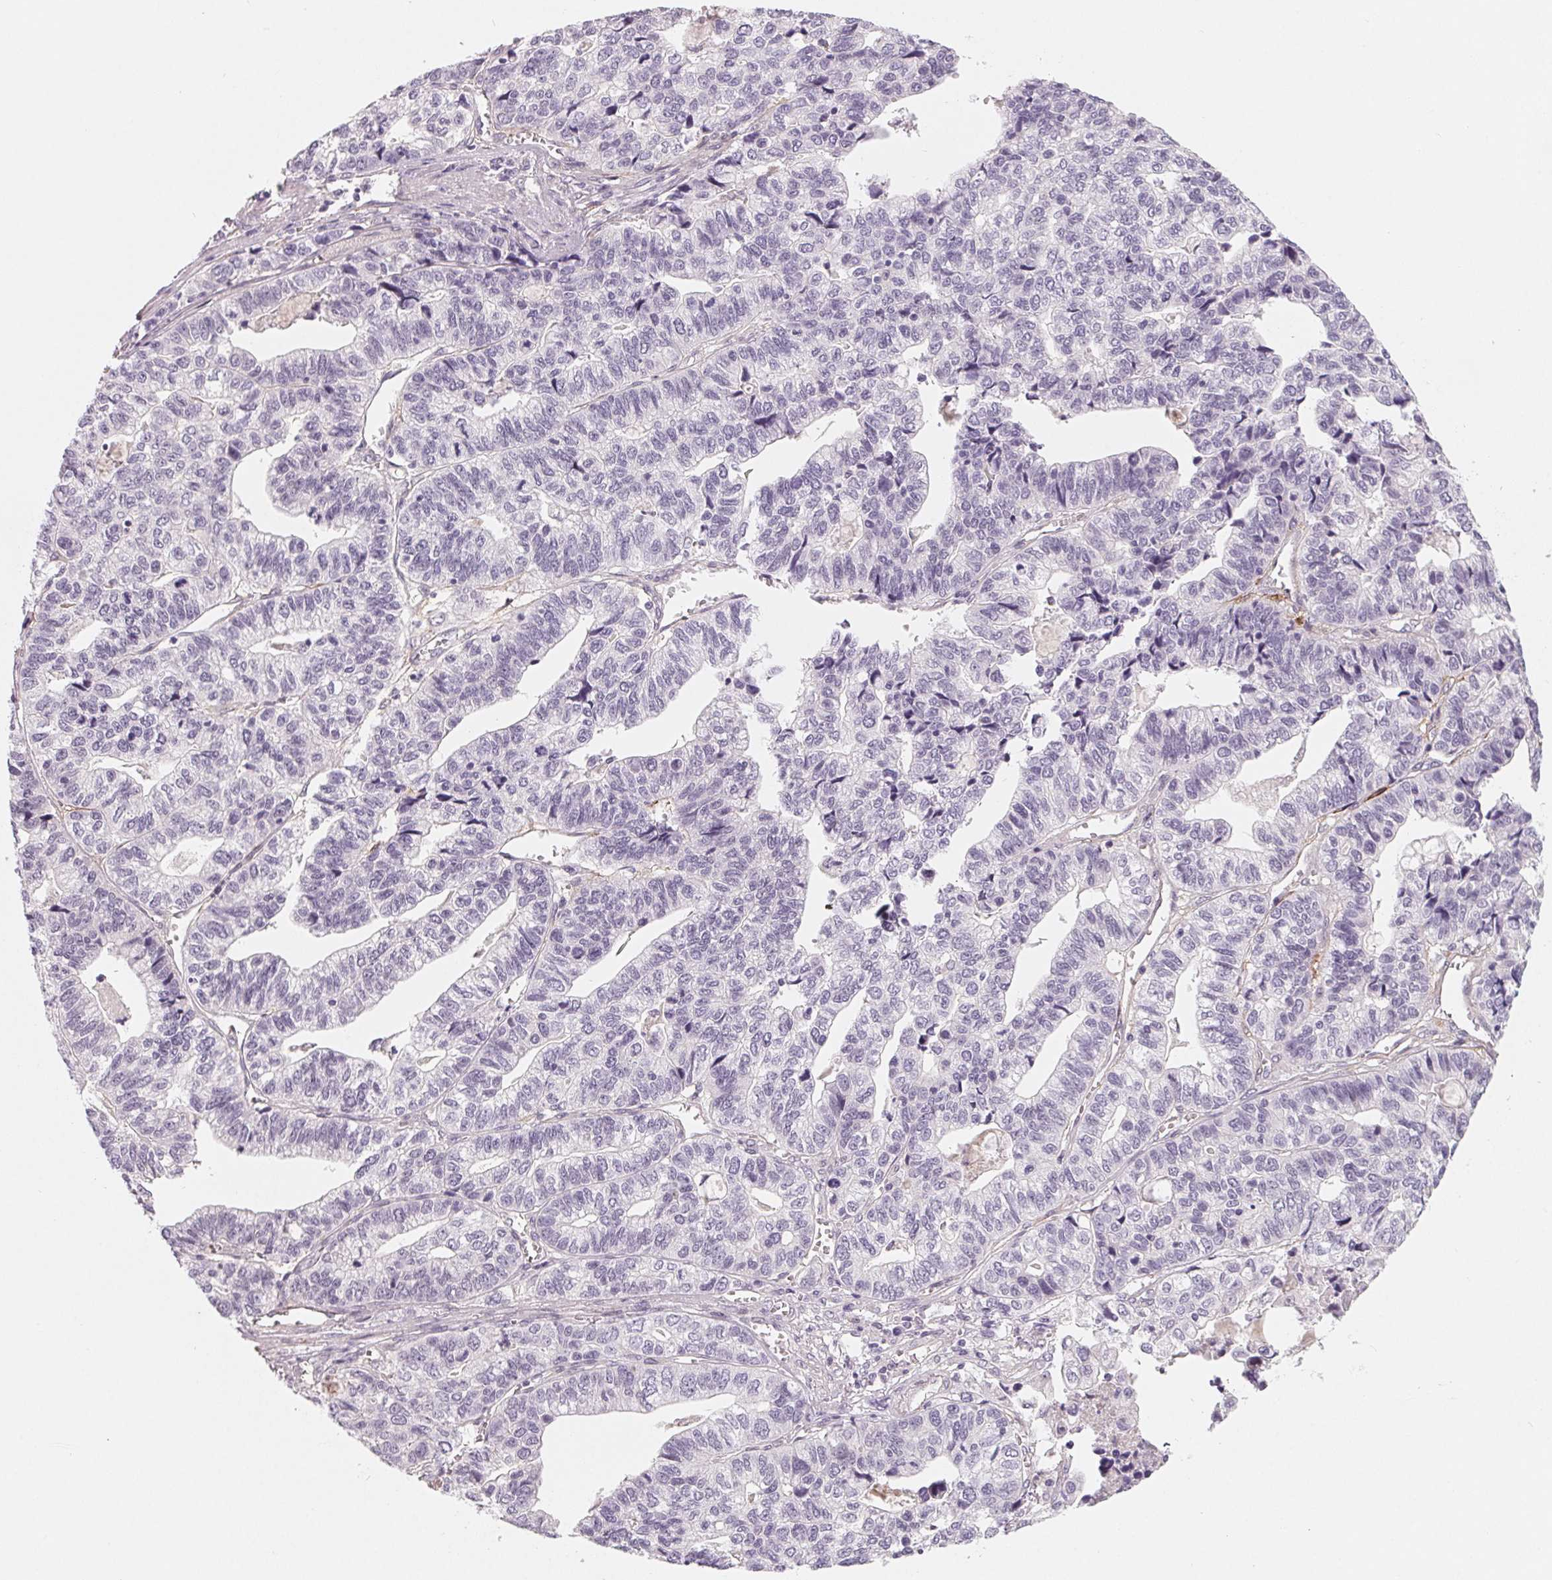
{"staining": {"intensity": "negative", "quantity": "none", "location": "none"}, "tissue": "stomach cancer", "cell_type": "Tumor cells", "image_type": "cancer", "snomed": [{"axis": "morphology", "description": "Adenocarcinoma, NOS"}, {"axis": "topography", "description": "Stomach, upper"}], "caption": "The photomicrograph reveals no staining of tumor cells in stomach cancer.", "gene": "CFC1", "patient": {"sex": "female", "age": 67}}